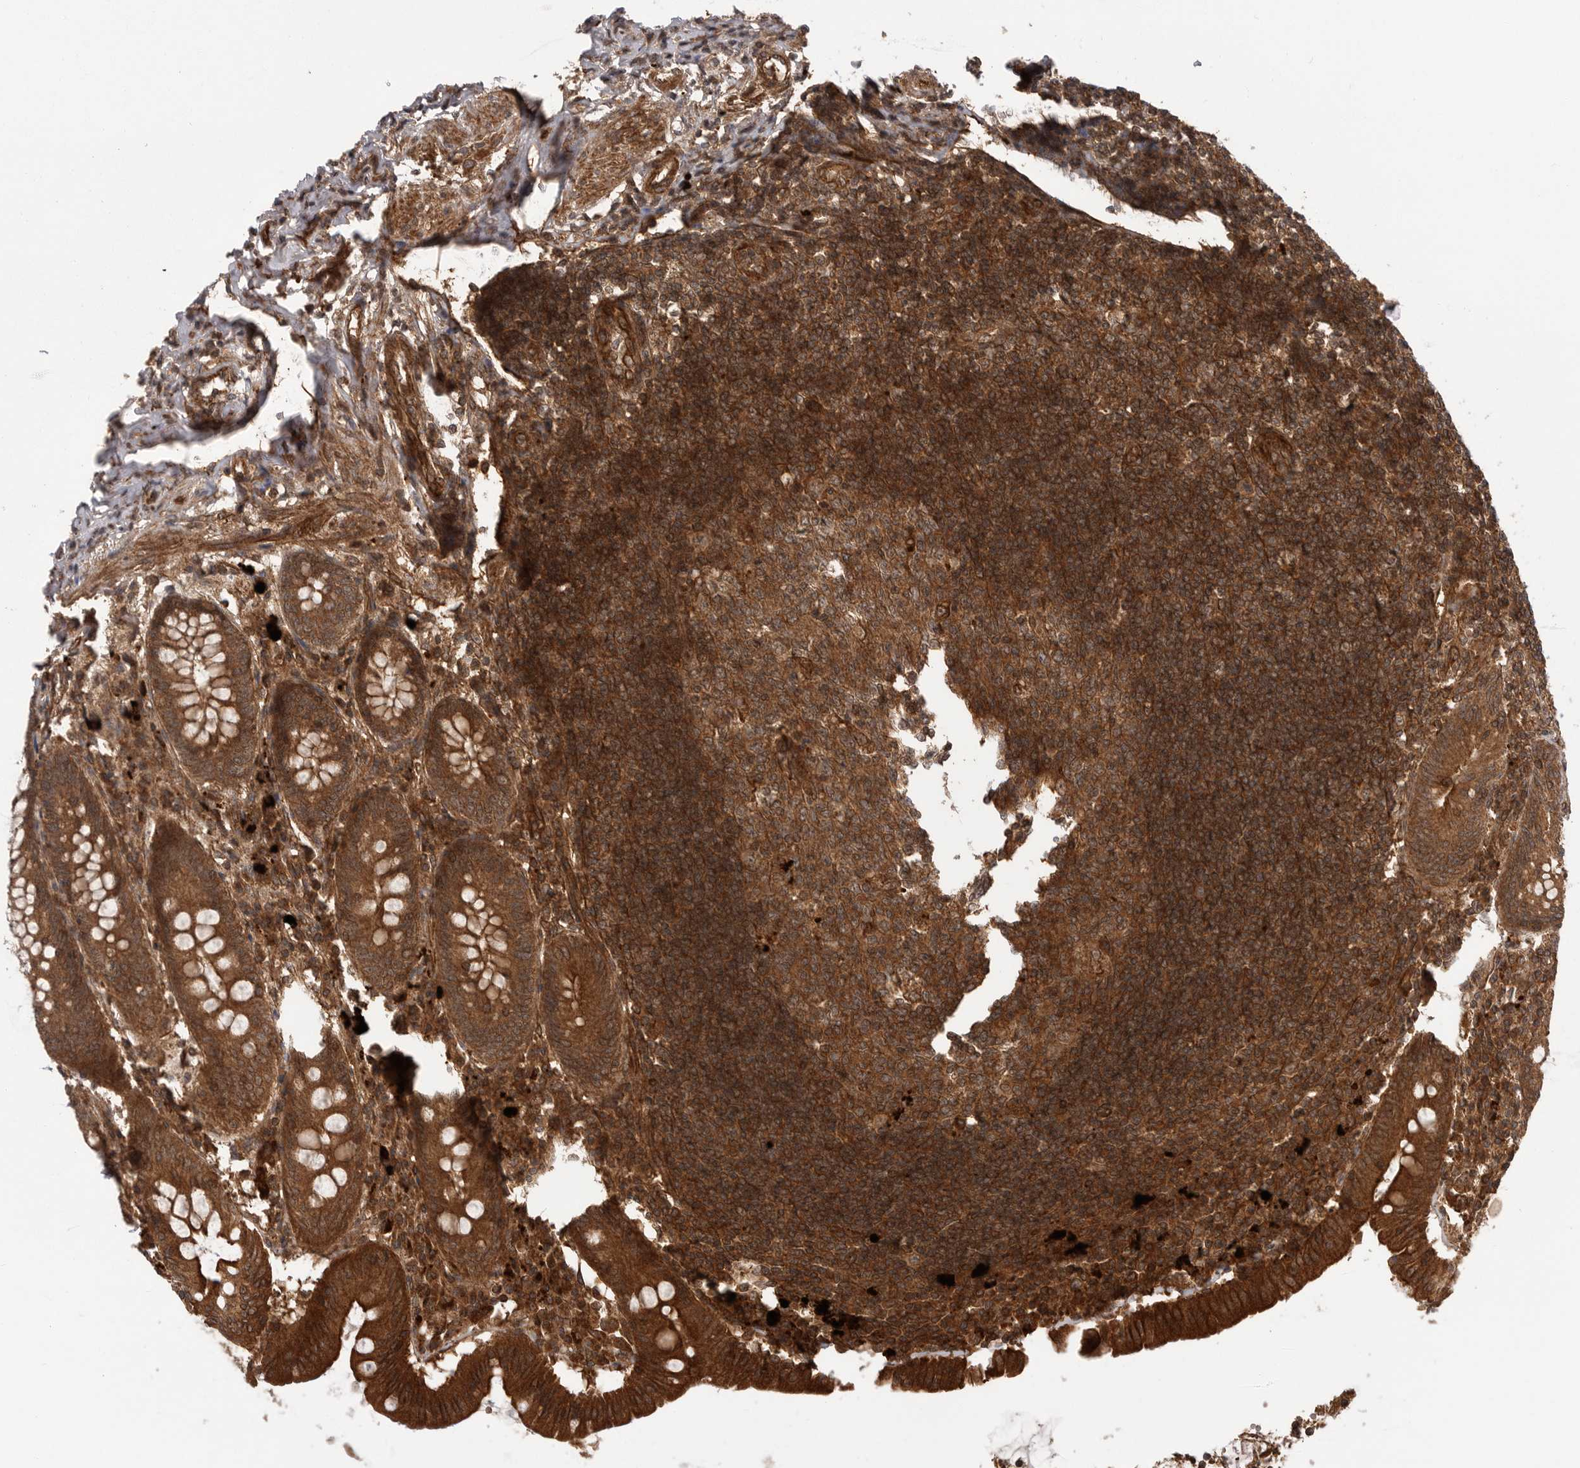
{"staining": {"intensity": "strong", "quantity": ">75%", "location": "cytoplasmic/membranous"}, "tissue": "appendix", "cell_type": "Glandular cells", "image_type": "normal", "snomed": [{"axis": "morphology", "description": "Normal tissue, NOS"}, {"axis": "topography", "description": "Appendix"}], "caption": "This is a histology image of immunohistochemistry (IHC) staining of unremarkable appendix, which shows strong positivity in the cytoplasmic/membranous of glandular cells.", "gene": "PRDX4", "patient": {"sex": "female", "age": 54}}